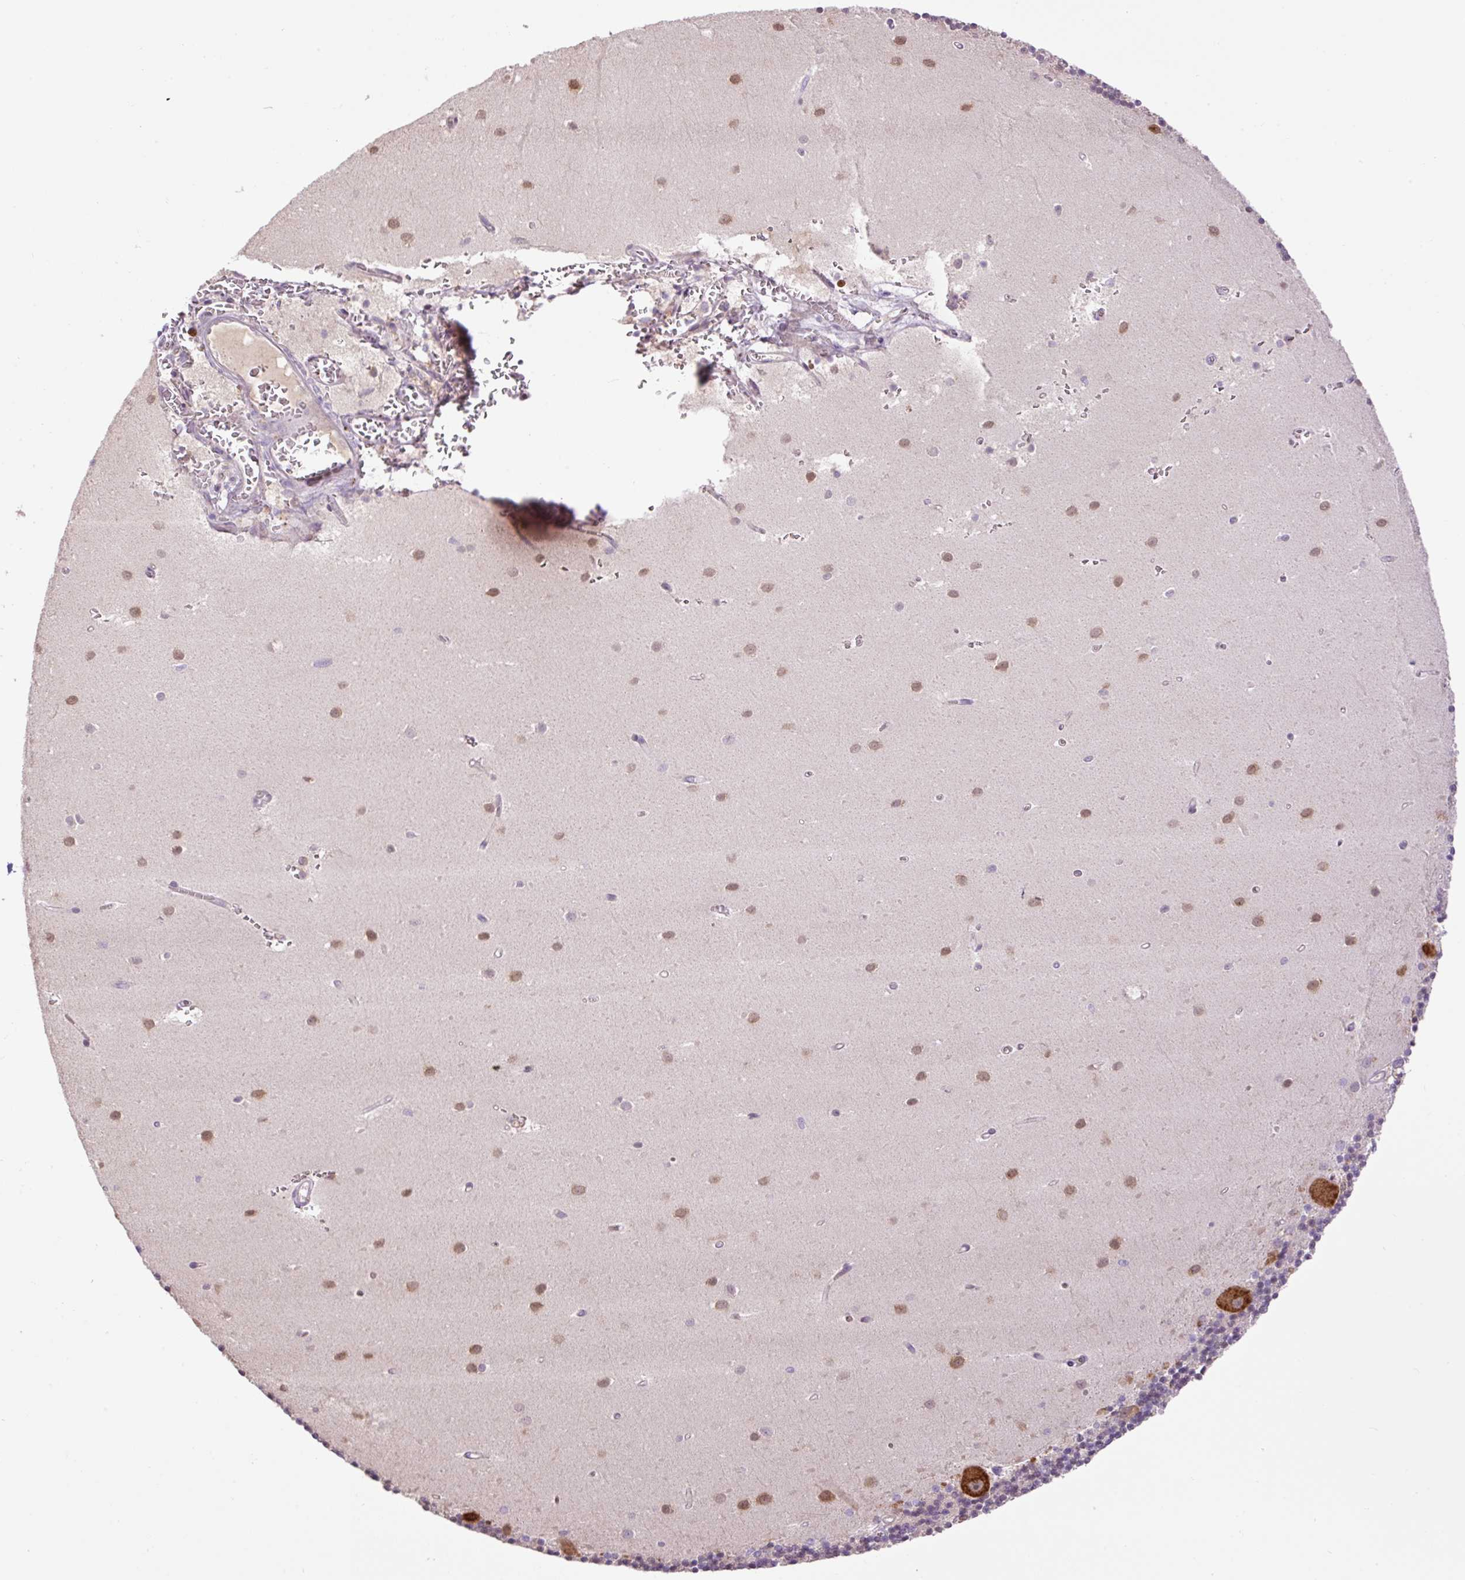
{"staining": {"intensity": "negative", "quantity": "none", "location": "none"}, "tissue": "cerebellum", "cell_type": "Cells in granular layer", "image_type": "normal", "snomed": [{"axis": "morphology", "description": "Normal tissue, NOS"}, {"axis": "topography", "description": "Cerebellum"}], "caption": "Normal cerebellum was stained to show a protein in brown. There is no significant staining in cells in granular layer.", "gene": "HABP4", "patient": {"sex": "male", "age": 54}}